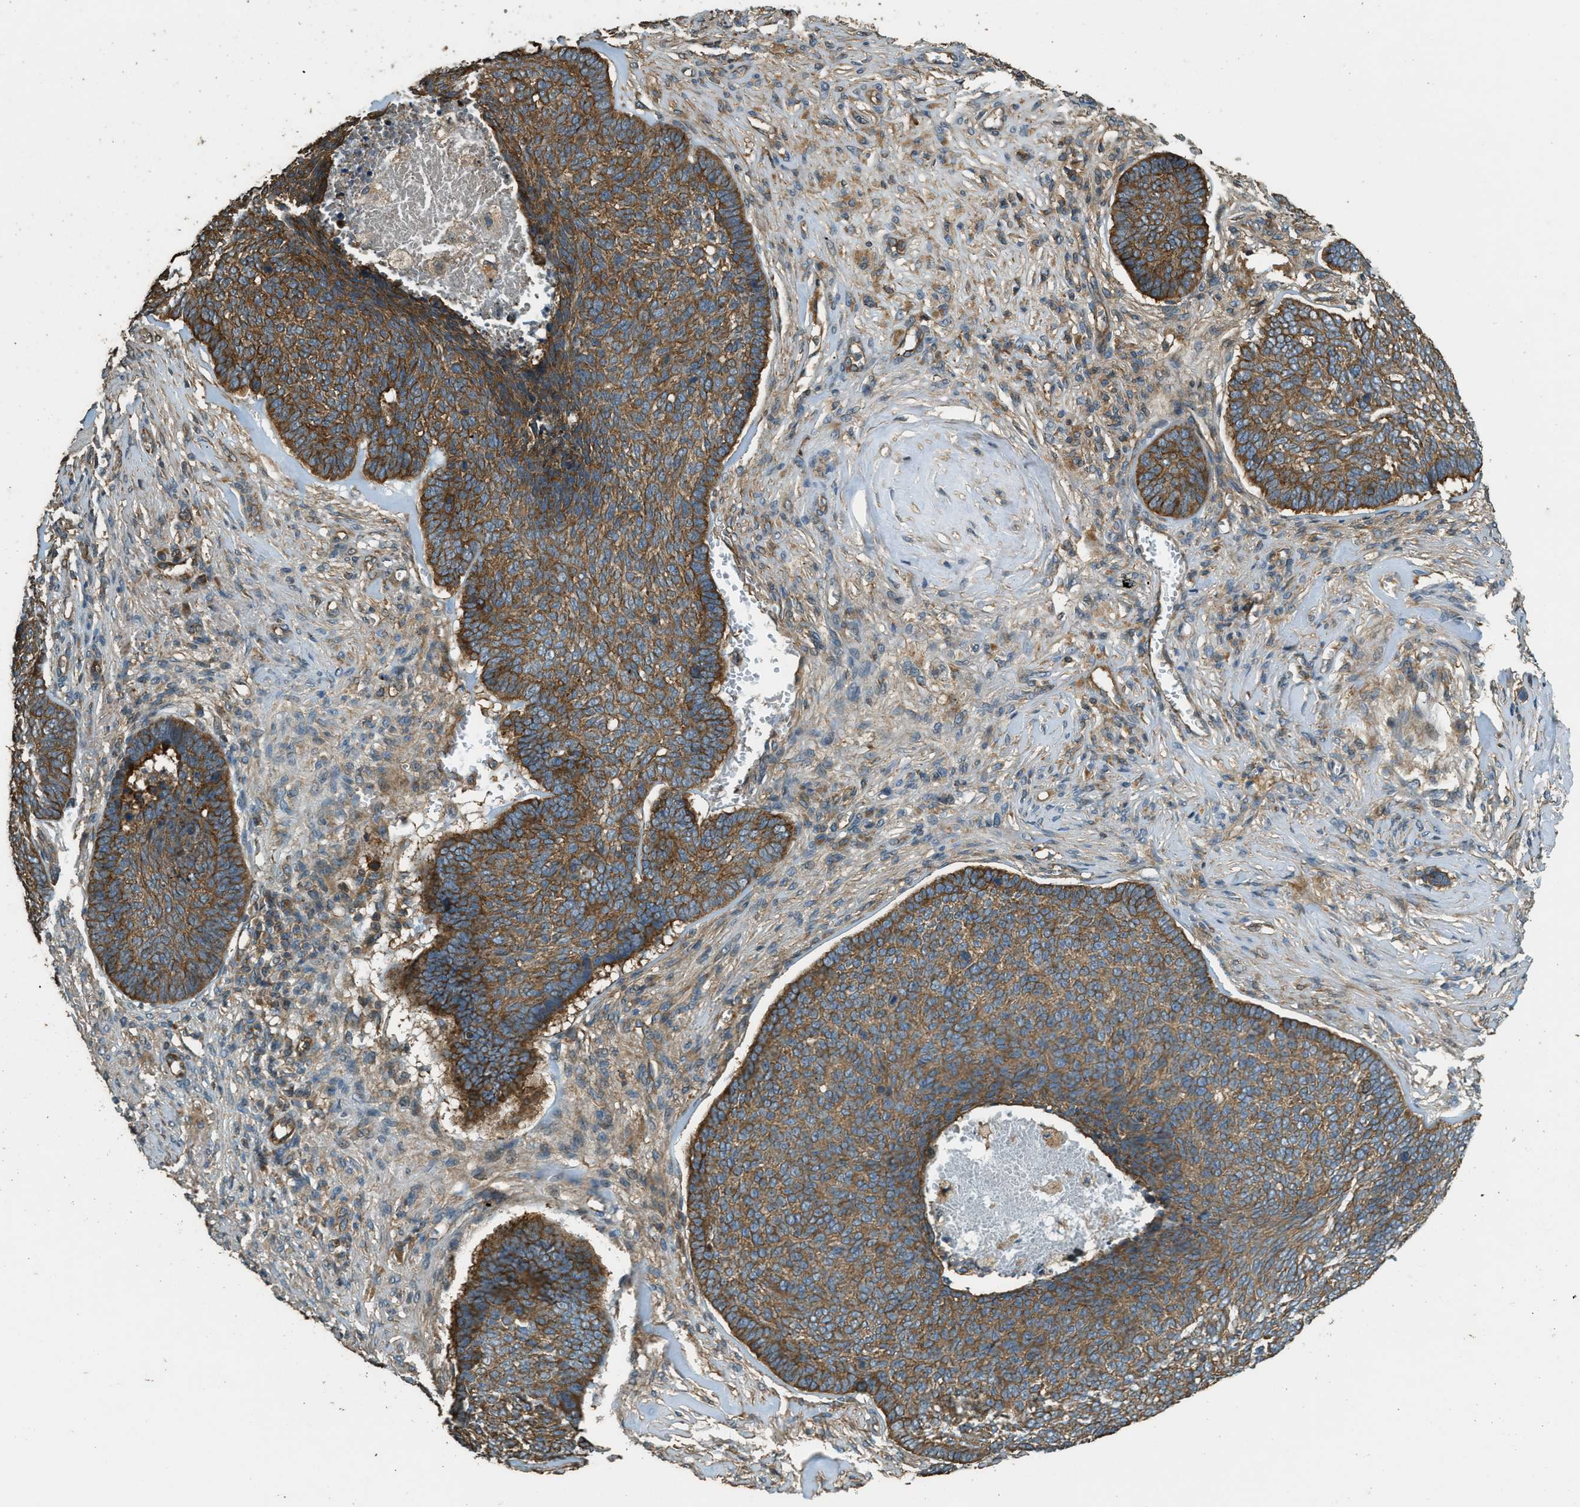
{"staining": {"intensity": "moderate", "quantity": ">75%", "location": "cytoplasmic/membranous"}, "tissue": "skin cancer", "cell_type": "Tumor cells", "image_type": "cancer", "snomed": [{"axis": "morphology", "description": "Basal cell carcinoma"}, {"axis": "topography", "description": "Skin"}], "caption": "Immunohistochemical staining of basal cell carcinoma (skin) demonstrates medium levels of moderate cytoplasmic/membranous protein expression in about >75% of tumor cells. (Stains: DAB in brown, nuclei in blue, Microscopy: brightfield microscopy at high magnification).", "gene": "MARS1", "patient": {"sex": "male", "age": 84}}